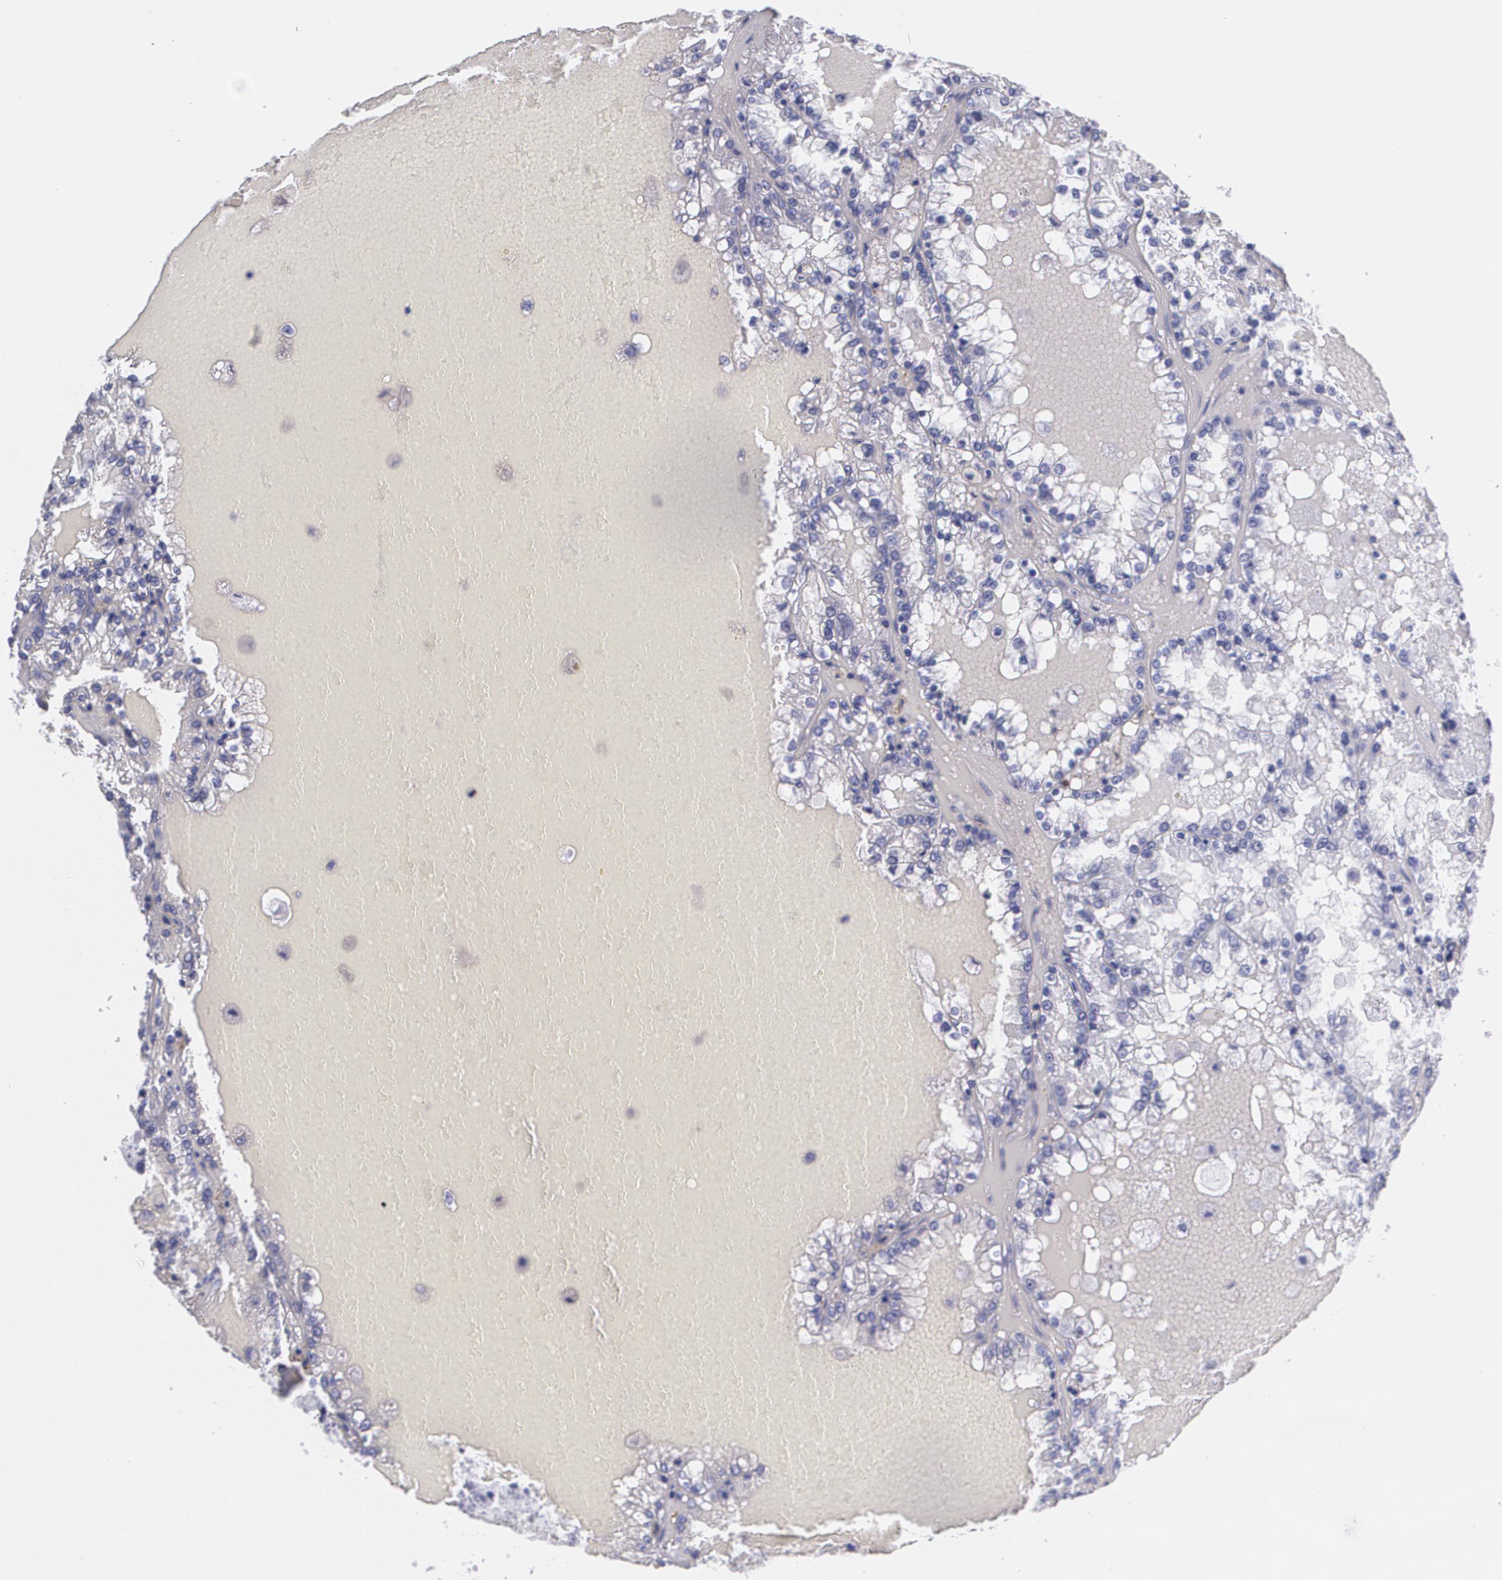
{"staining": {"intensity": "negative", "quantity": "none", "location": "none"}, "tissue": "renal cancer", "cell_type": "Tumor cells", "image_type": "cancer", "snomed": [{"axis": "morphology", "description": "Adenocarcinoma, NOS"}, {"axis": "topography", "description": "Kidney"}], "caption": "This is an immunohistochemistry photomicrograph of human renal adenocarcinoma. There is no staining in tumor cells.", "gene": "TP53", "patient": {"sex": "female", "age": 56}}